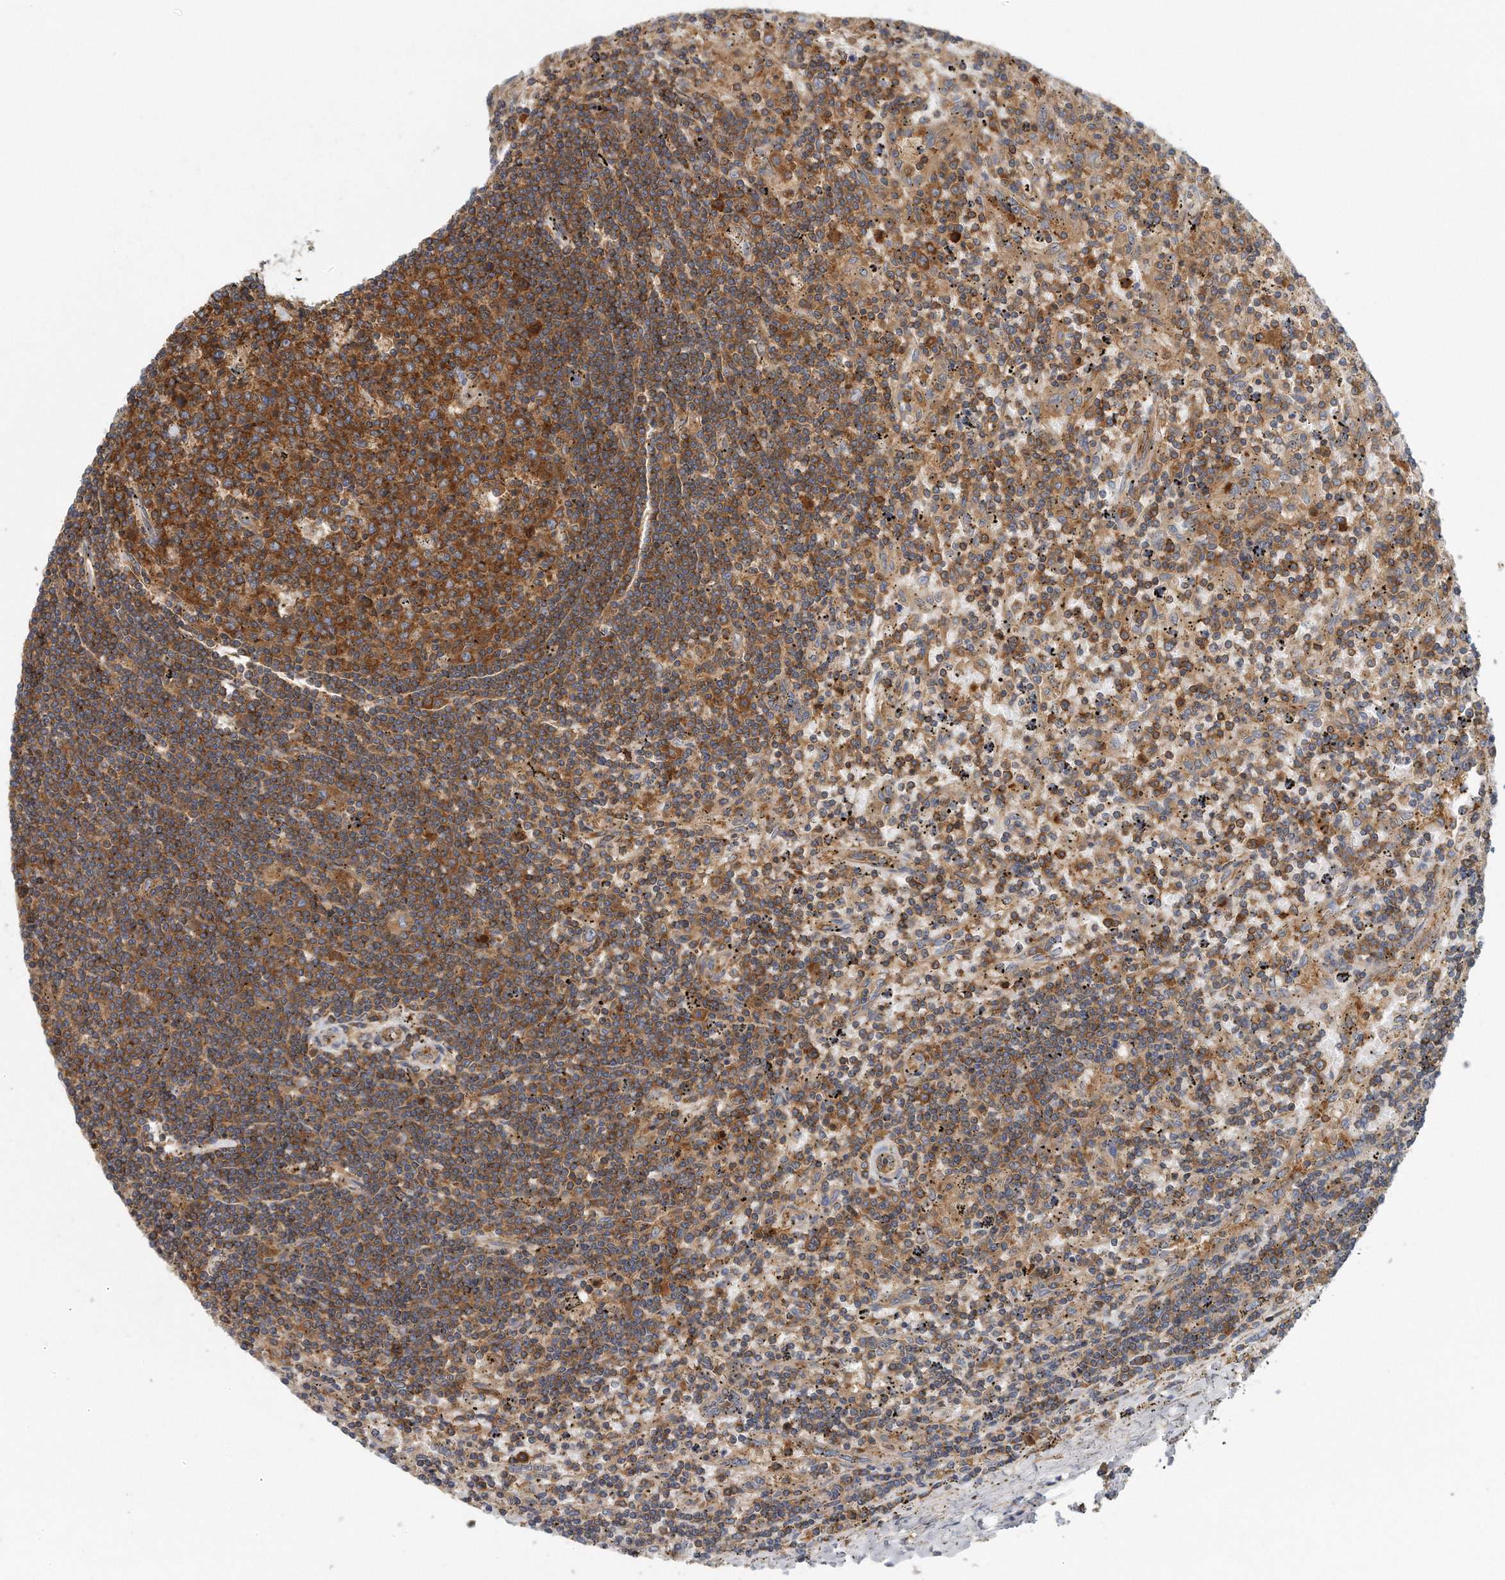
{"staining": {"intensity": "moderate", "quantity": ">75%", "location": "cytoplasmic/membranous"}, "tissue": "lymphoma", "cell_type": "Tumor cells", "image_type": "cancer", "snomed": [{"axis": "morphology", "description": "Malignant lymphoma, non-Hodgkin's type, Low grade"}, {"axis": "topography", "description": "Spleen"}], "caption": "A brown stain highlights moderate cytoplasmic/membranous positivity of a protein in human malignant lymphoma, non-Hodgkin's type (low-grade) tumor cells. Nuclei are stained in blue.", "gene": "EIF3I", "patient": {"sex": "male", "age": 76}}